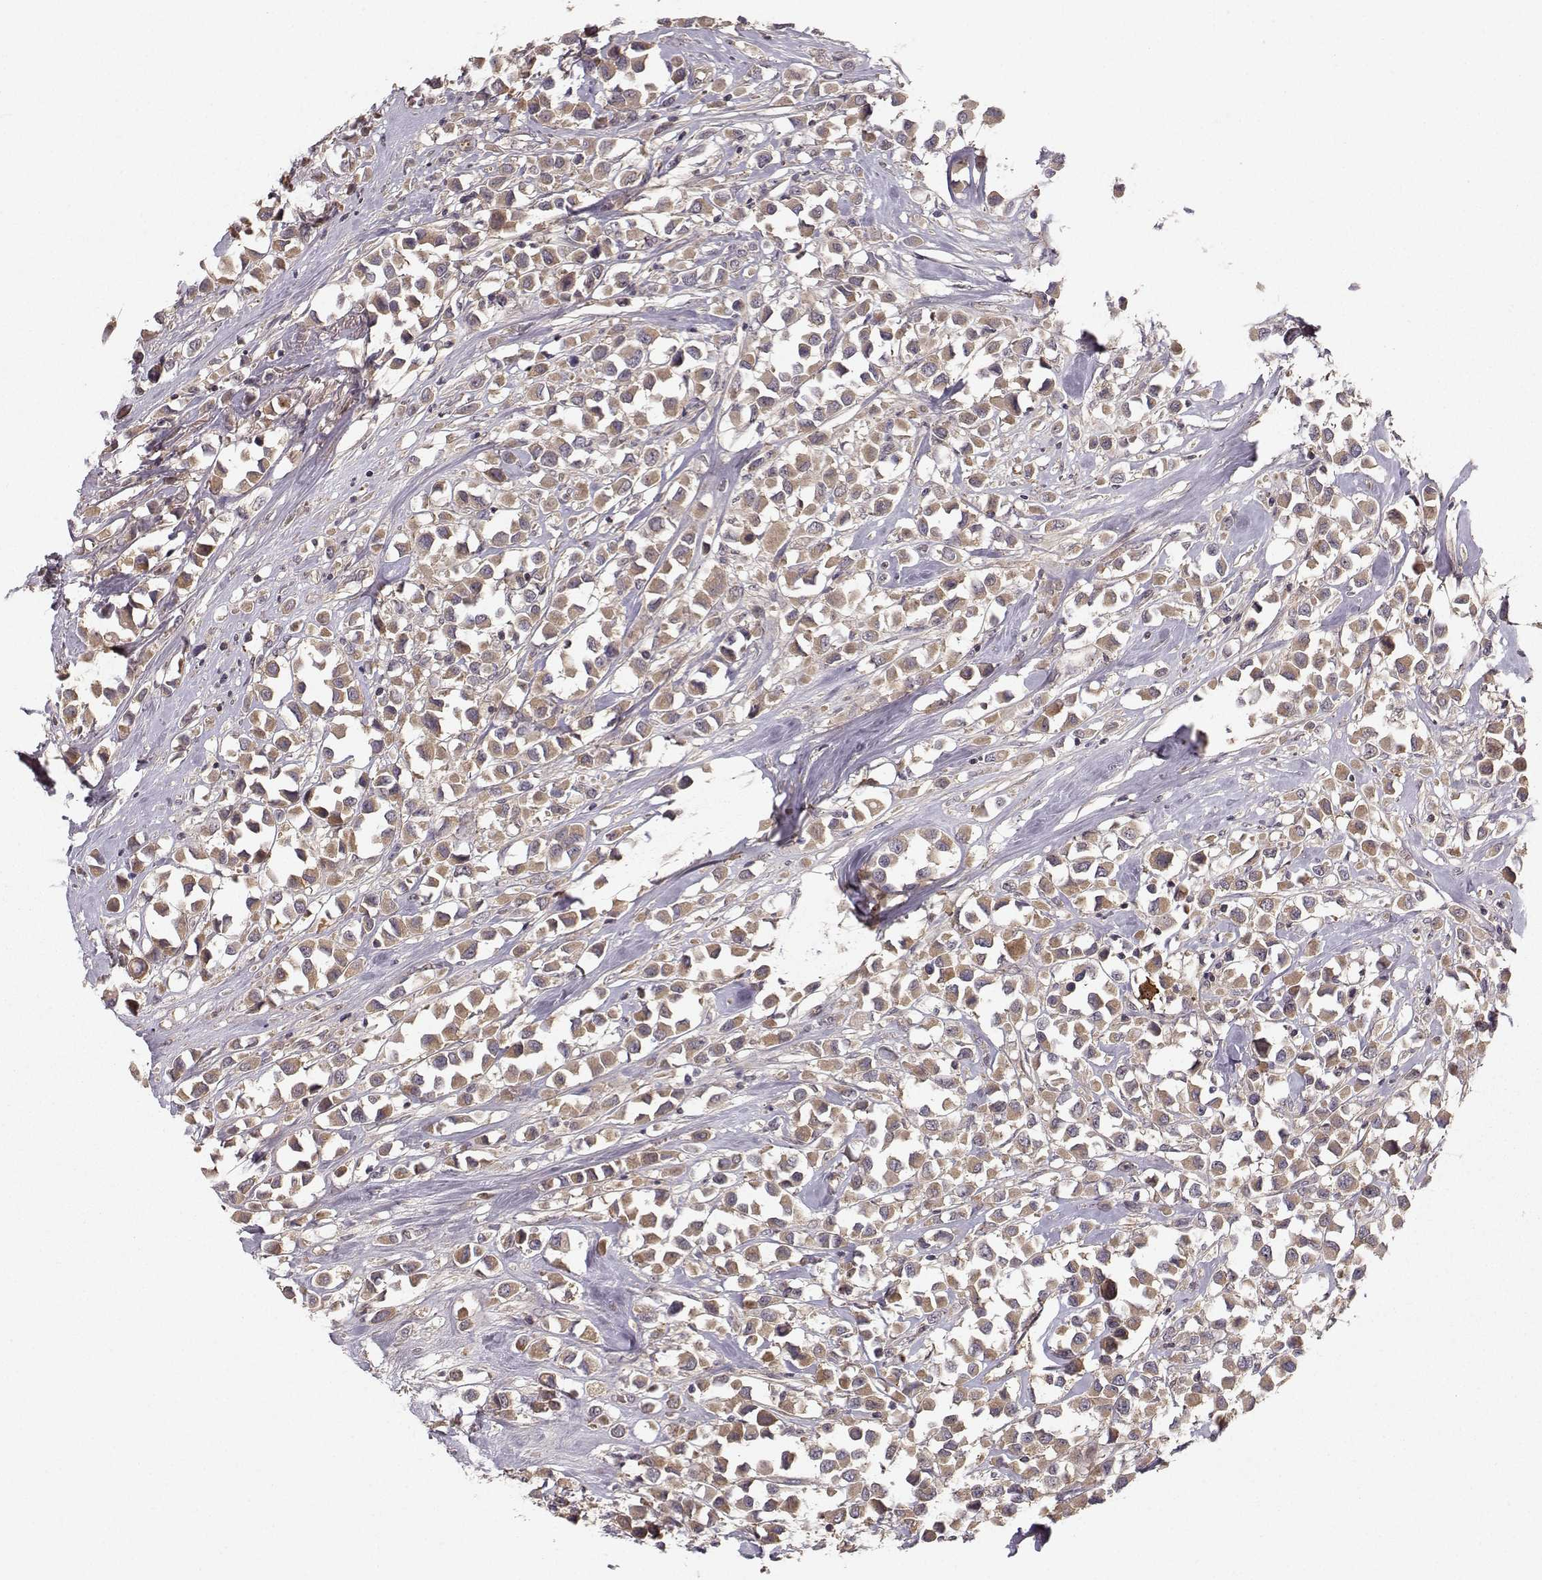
{"staining": {"intensity": "moderate", "quantity": "25%-75%", "location": "cytoplasmic/membranous"}, "tissue": "breast cancer", "cell_type": "Tumor cells", "image_type": "cancer", "snomed": [{"axis": "morphology", "description": "Duct carcinoma"}, {"axis": "topography", "description": "Breast"}], "caption": "Protein analysis of breast cancer tissue demonstrates moderate cytoplasmic/membranous expression in approximately 25%-75% of tumor cells. (Brightfield microscopy of DAB IHC at high magnification).", "gene": "WNT6", "patient": {"sex": "female", "age": 61}}